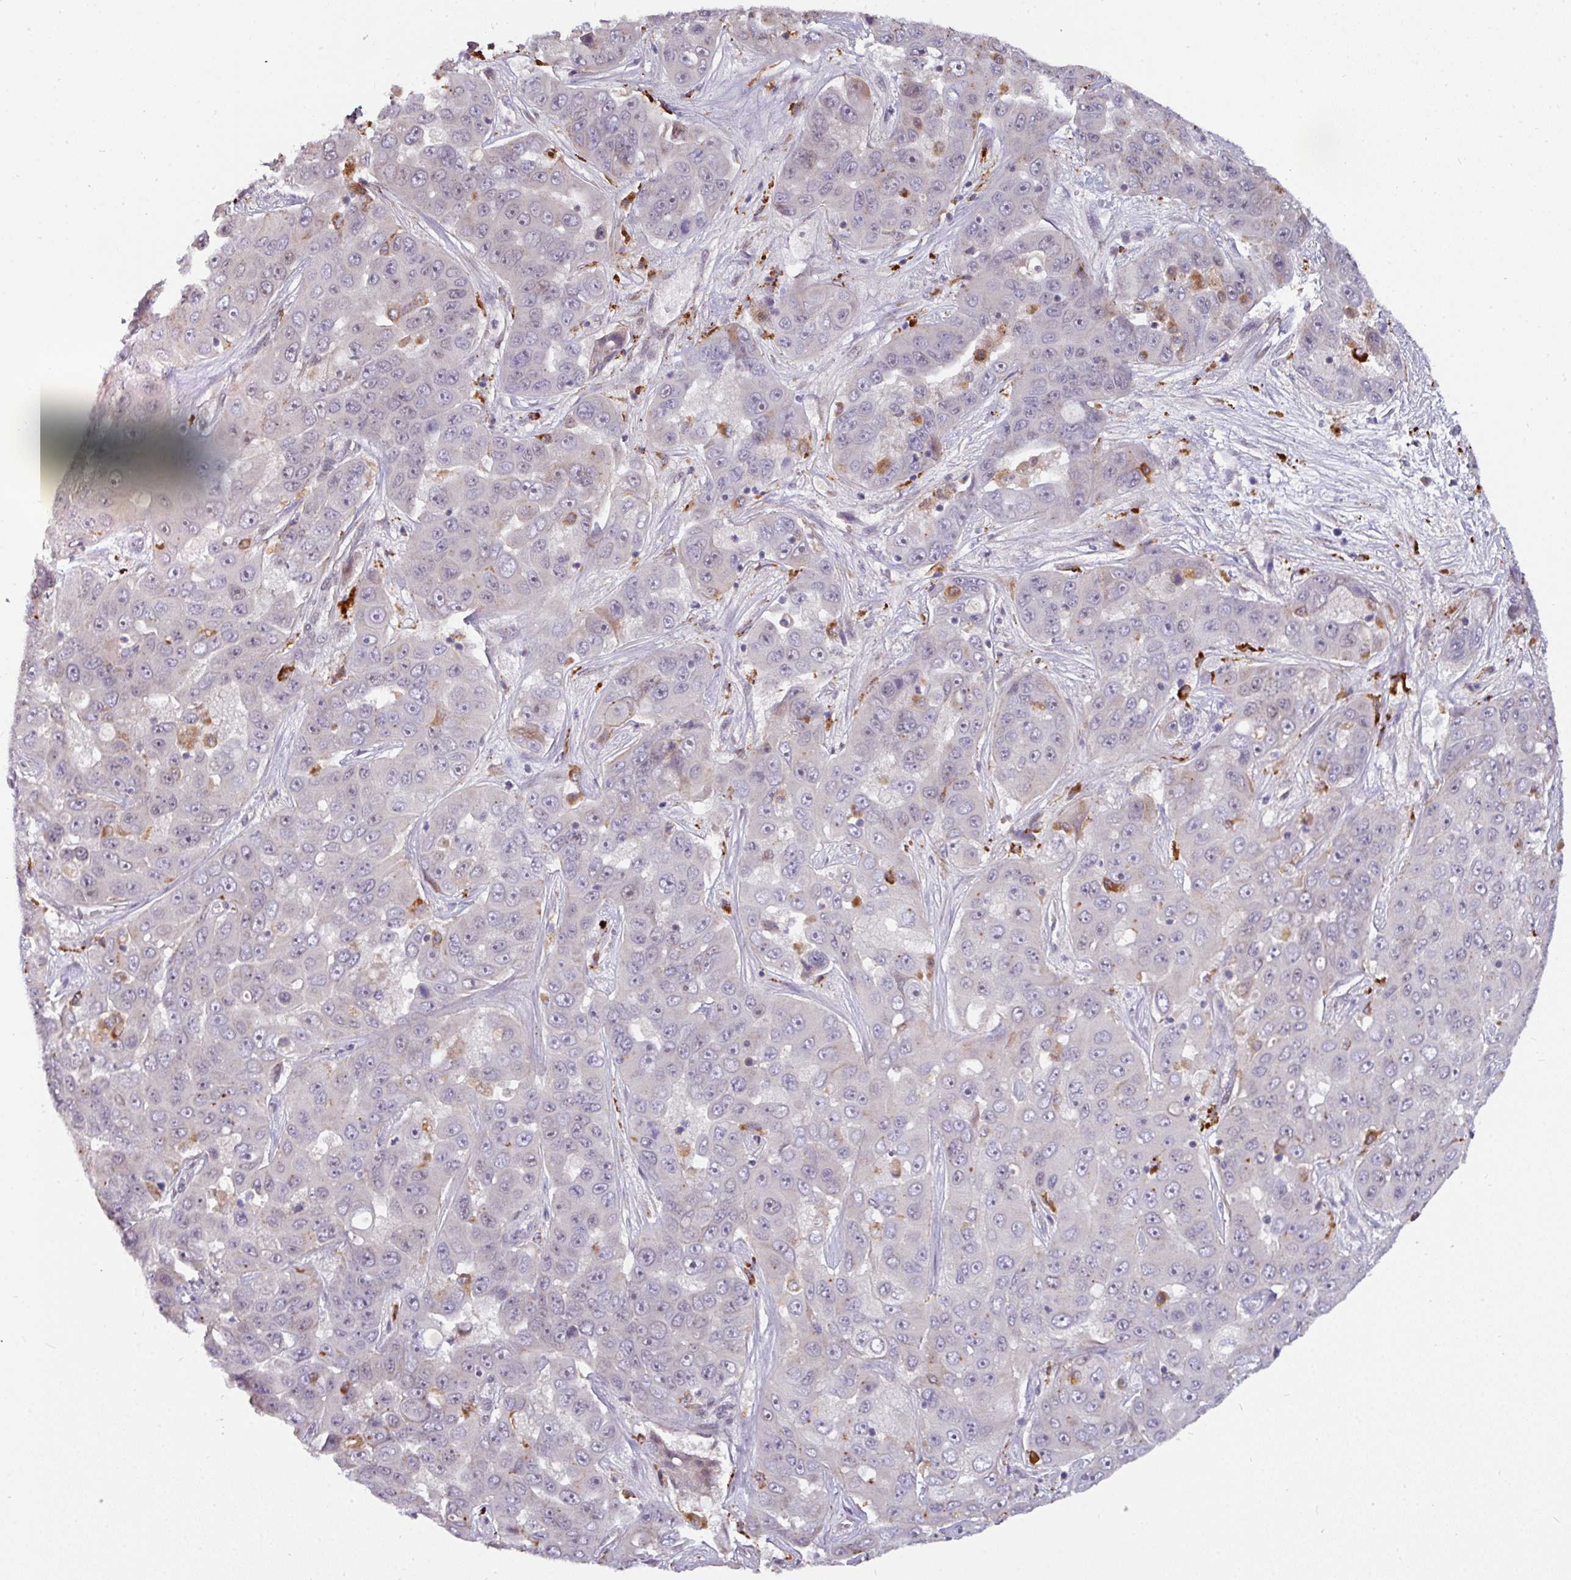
{"staining": {"intensity": "negative", "quantity": "none", "location": "none"}, "tissue": "liver cancer", "cell_type": "Tumor cells", "image_type": "cancer", "snomed": [{"axis": "morphology", "description": "Cholangiocarcinoma"}, {"axis": "topography", "description": "Liver"}], "caption": "Liver cancer was stained to show a protein in brown. There is no significant expression in tumor cells.", "gene": "SWSAP1", "patient": {"sex": "female", "age": 52}}